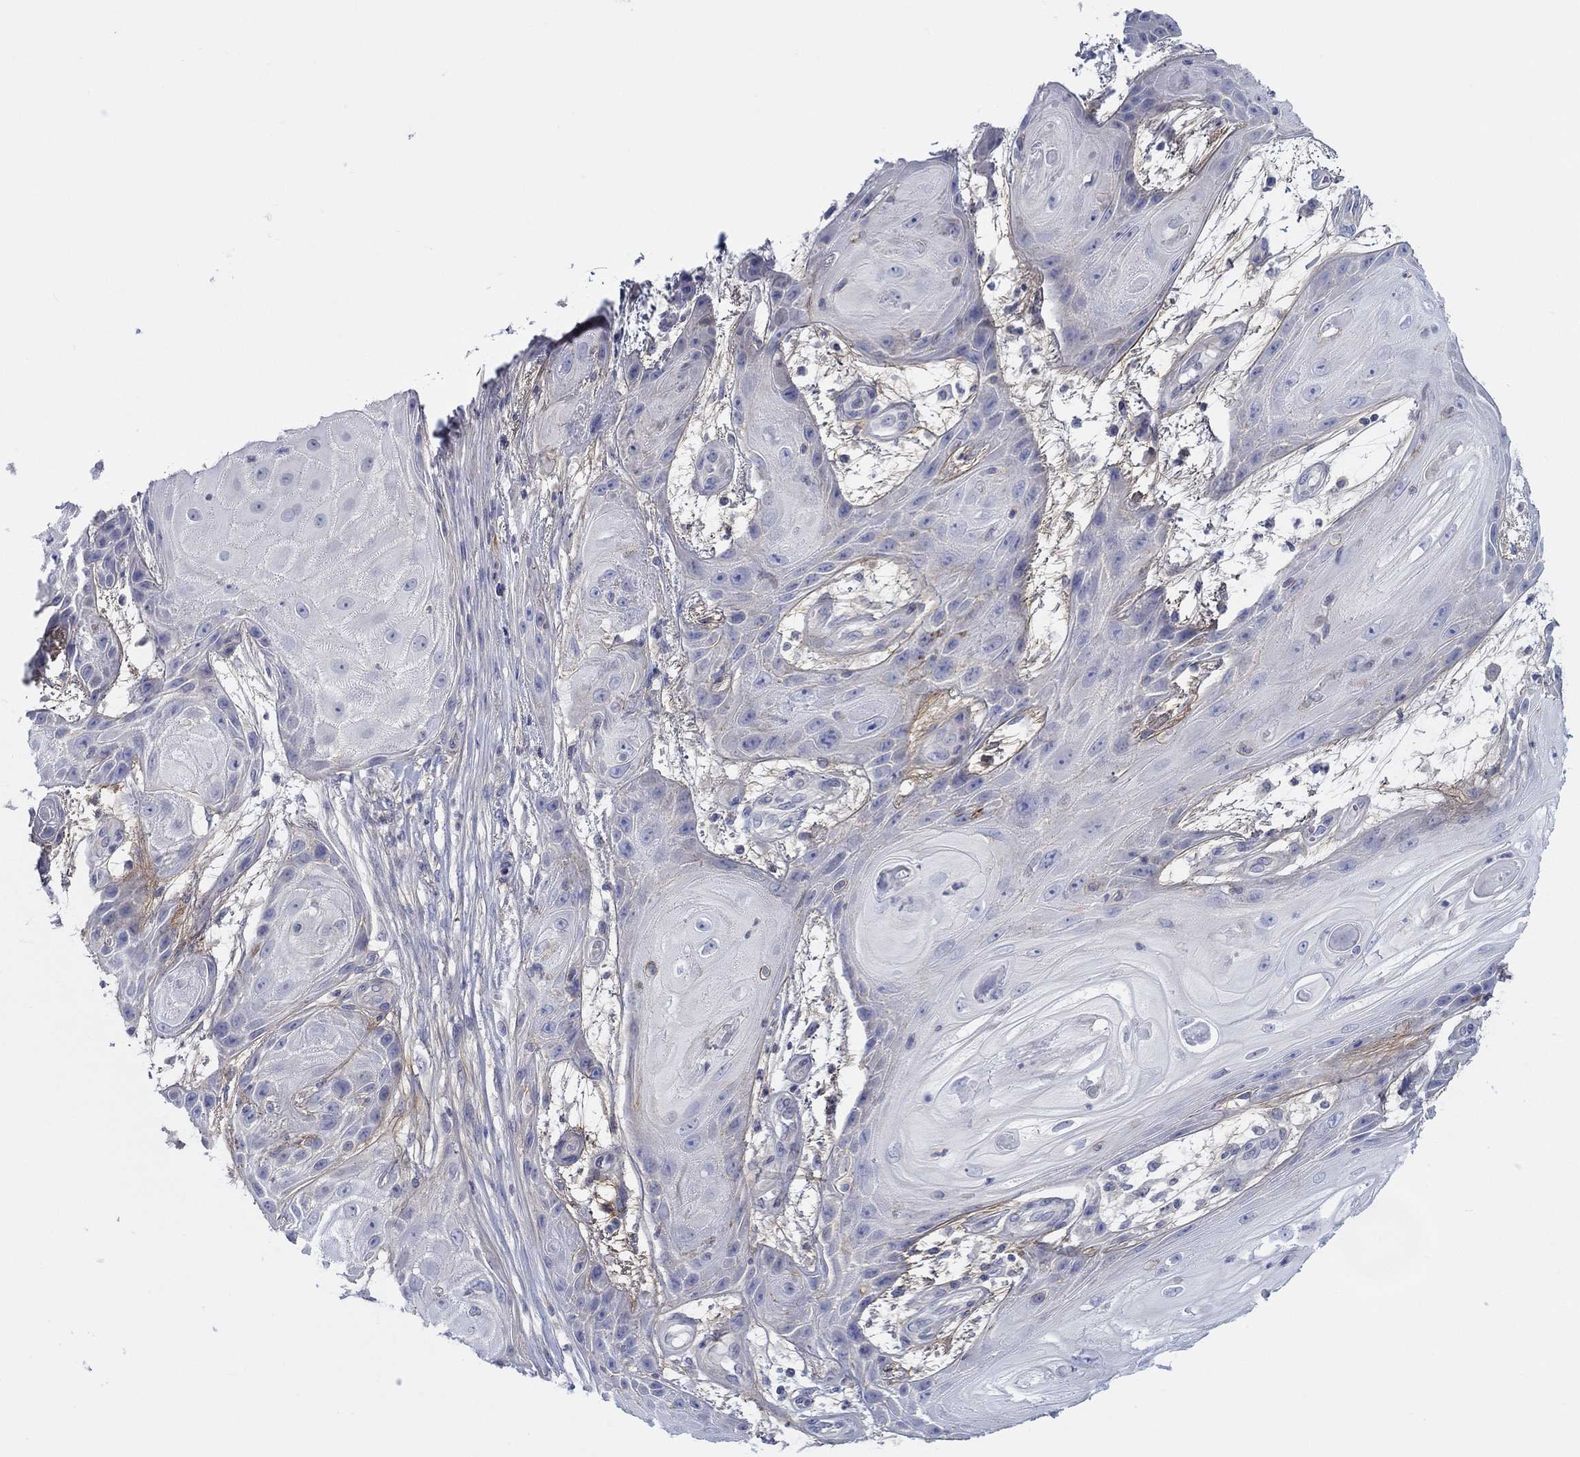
{"staining": {"intensity": "negative", "quantity": "none", "location": "none"}, "tissue": "skin cancer", "cell_type": "Tumor cells", "image_type": "cancer", "snomed": [{"axis": "morphology", "description": "Squamous cell carcinoma, NOS"}, {"axis": "topography", "description": "Skin"}], "caption": "This is an IHC image of squamous cell carcinoma (skin). There is no positivity in tumor cells.", "gene": "HAPLN4", "patient": {"sex": "male", "age": 62}}